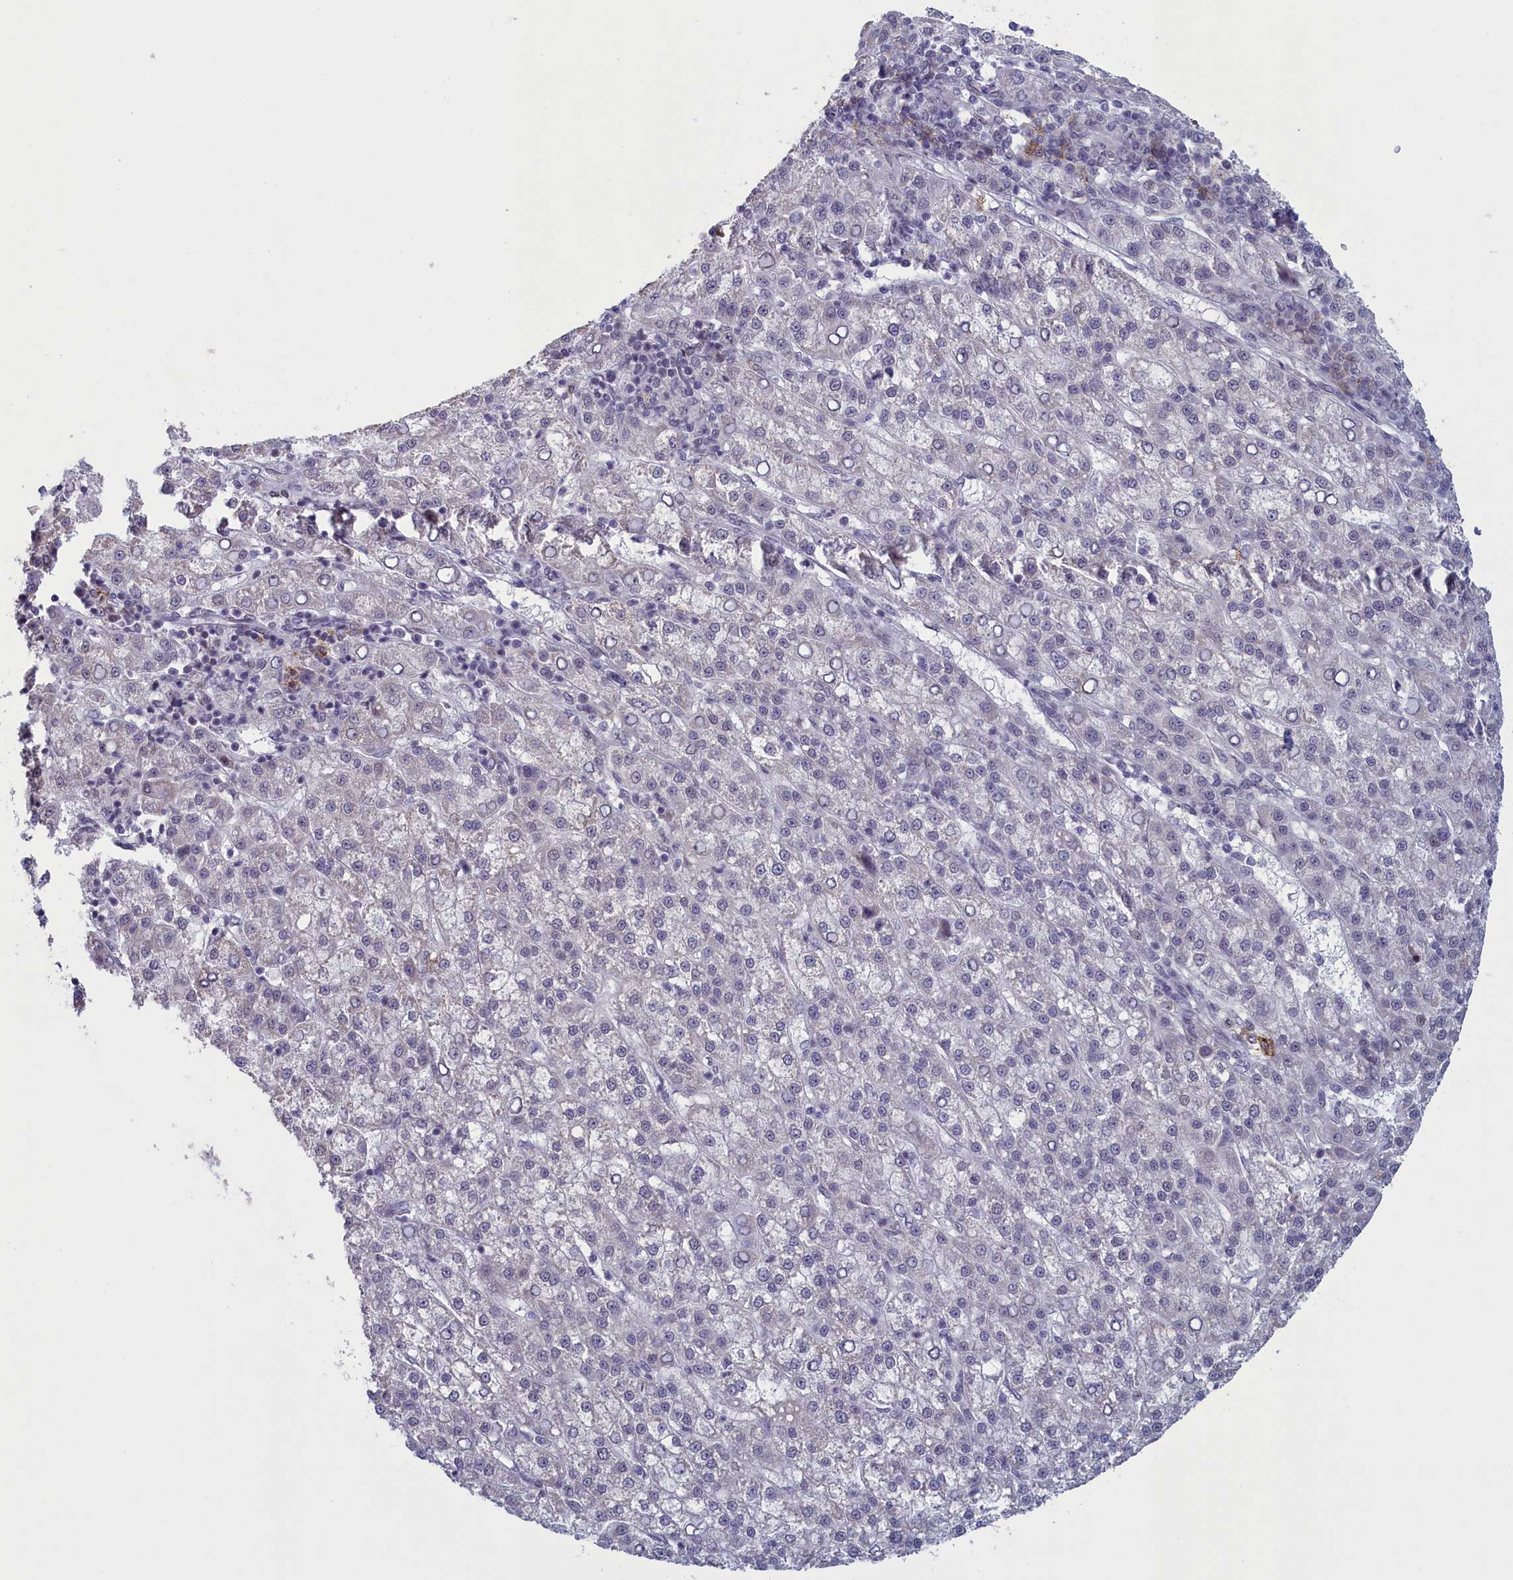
{"staining": {"intensity": "moderate", "quantity": "<25%", "location": "nuclear"}, "tissue": "liver cancer", "cell_type": "Tumor cells", "image_type": "cancer", "snomed": [{"axis": "morphology", "description": "Carcinoma, Hepatocellular, NOS"}, {"axis": "topography", "description": "Liver"}], "caption": "Hepatocellular carcinoma (liver) was stained to show a protein in brown. There is low levels of moderate nuclear expression in approximately <25% of tumor cells.", "gene": "ATF7IP2", "patient": {"sex": "female", "age": 58}}